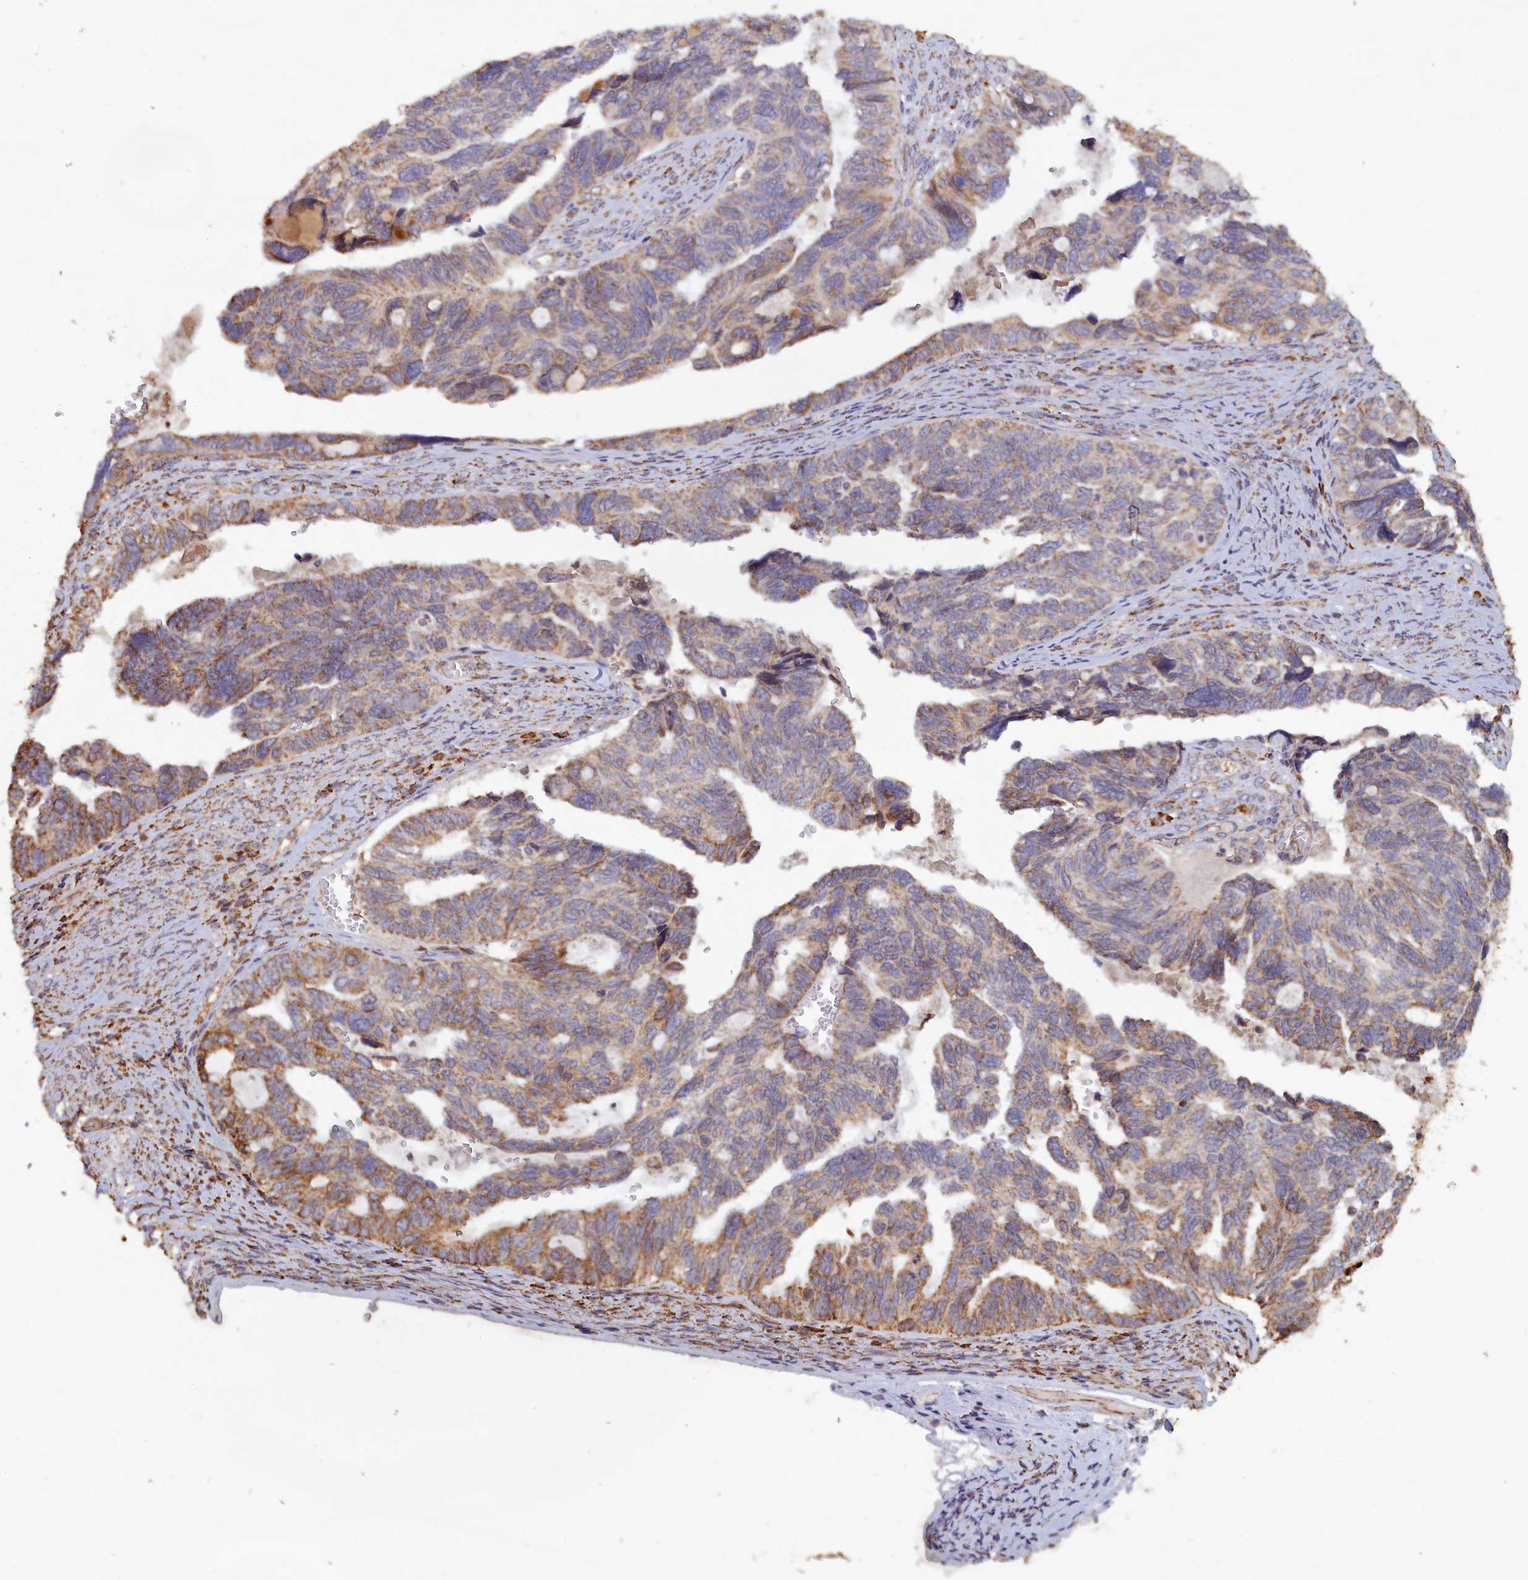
{"staining": {"intensity": "moderate", "quantity": "25%-75%", "location": "cytoplasmic/membranous"}, "tissue": "ovarian cancer", "cell_type": "Tumor cells", "image_type": "cancer", "snomed": [{"axis": "morphology", "description": "Cystadenocarcinoma, serous, NOS"}, {"axis": "topography", "description": "Ovary"}], "caption": "Tumor cells display medium levels of moderate cytoplasmic/membranous positivity in about 25%-75% of cells in ovarian serous cystadenocarcinoma.", "gene": "ZNF816", "patient": {"sex": "female", "age": 79}}